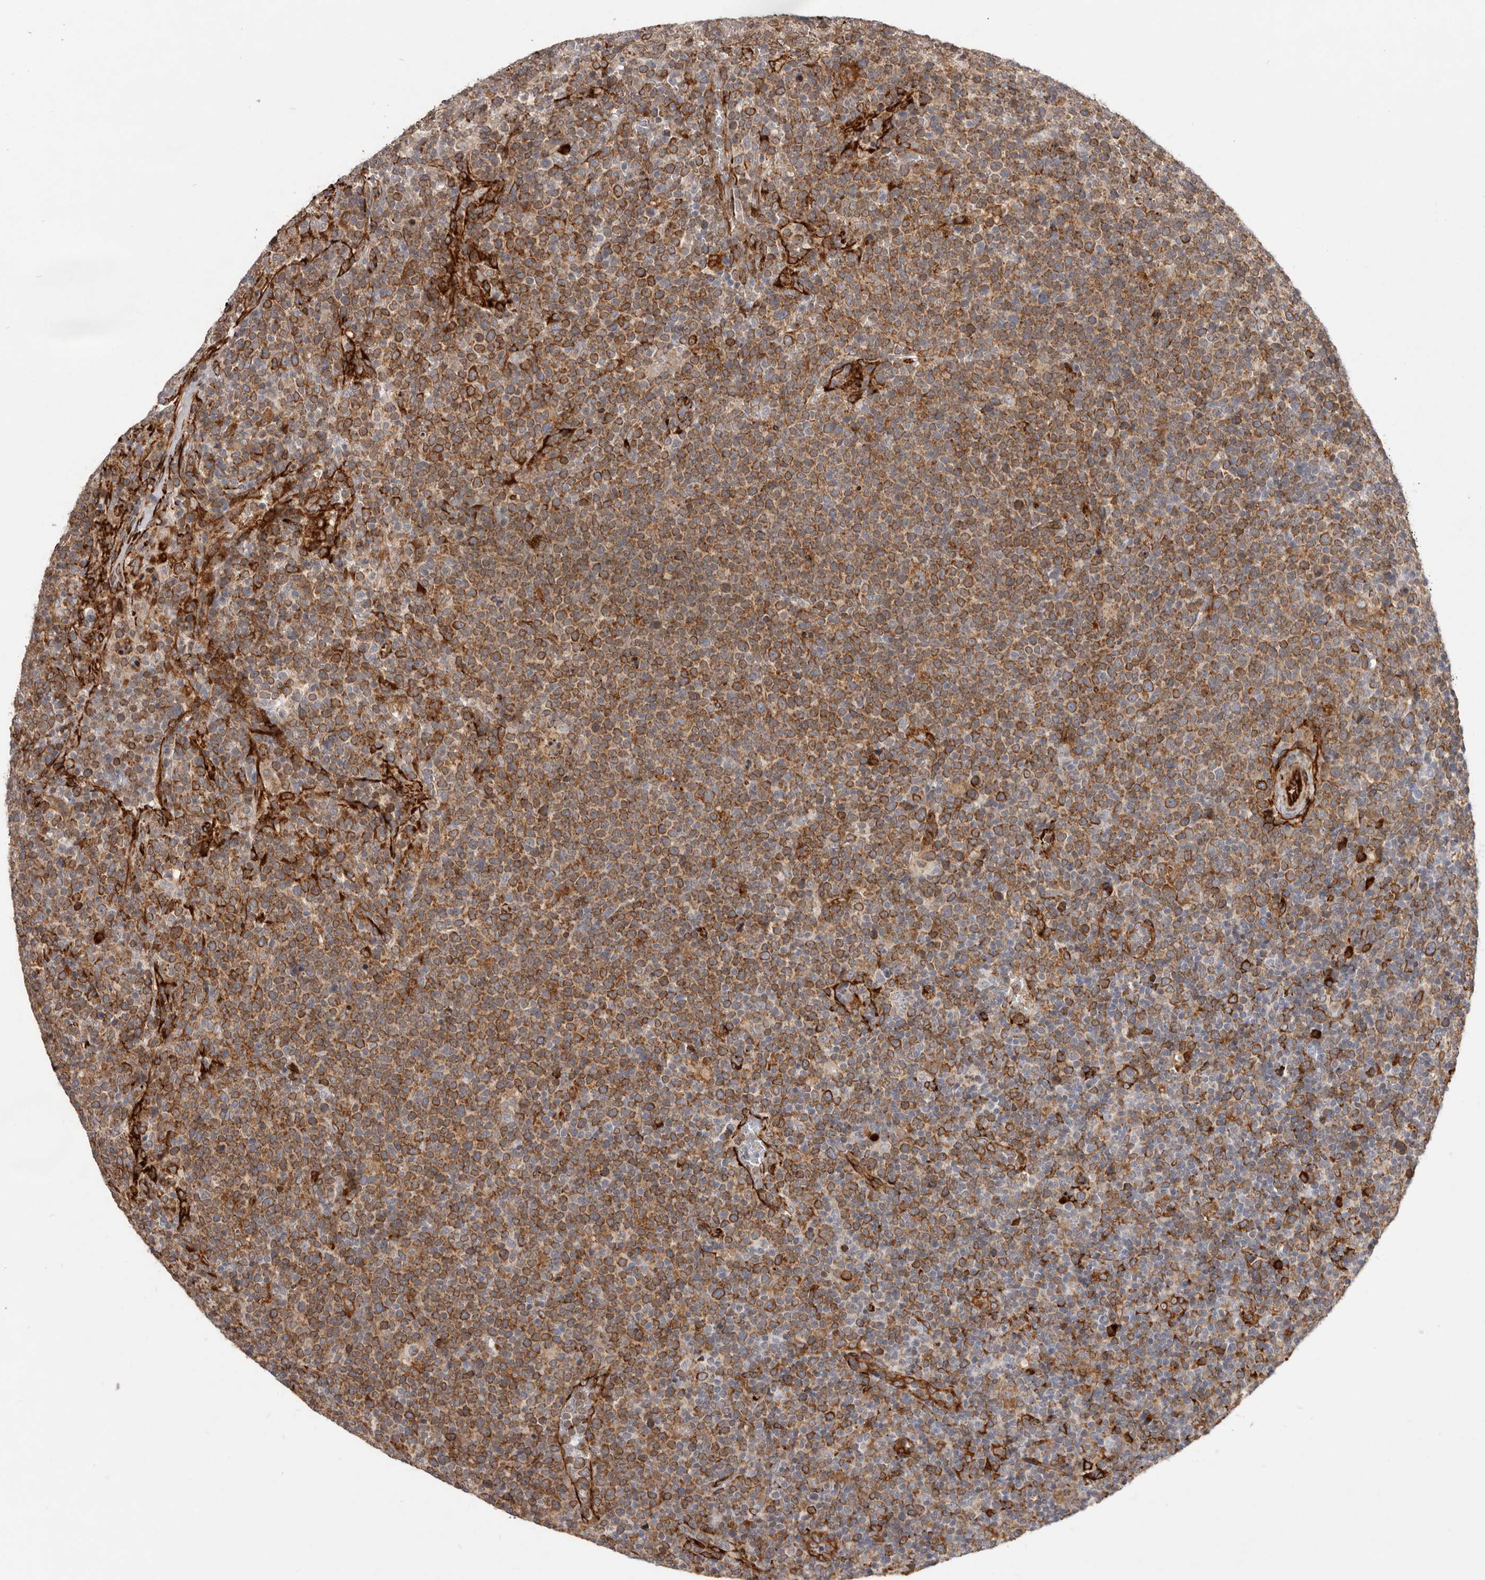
{"staining": {"intensity": "moderate", "quantity": ">75%", "location": "cytoplasmic/membranous"}, "tissue": "lymphoma", "cell_type": "Tumor cells", "image_type": "cancer", "snomed": [{"axis": "morphology", "description": "Malignant lymphoma, non-Hodgkin's type, High grade"}, {"axis": "topography", "description": "Lymph node"}], "caption": "Approximately >75% of tumor cells in human lymphoma demonstrate moderate cytoplasmic/membranous protein staining as visualized by brown immunohistochemical staining.", "gene": "WDTC1", "patient": {"sex": "male", "age": 61}}